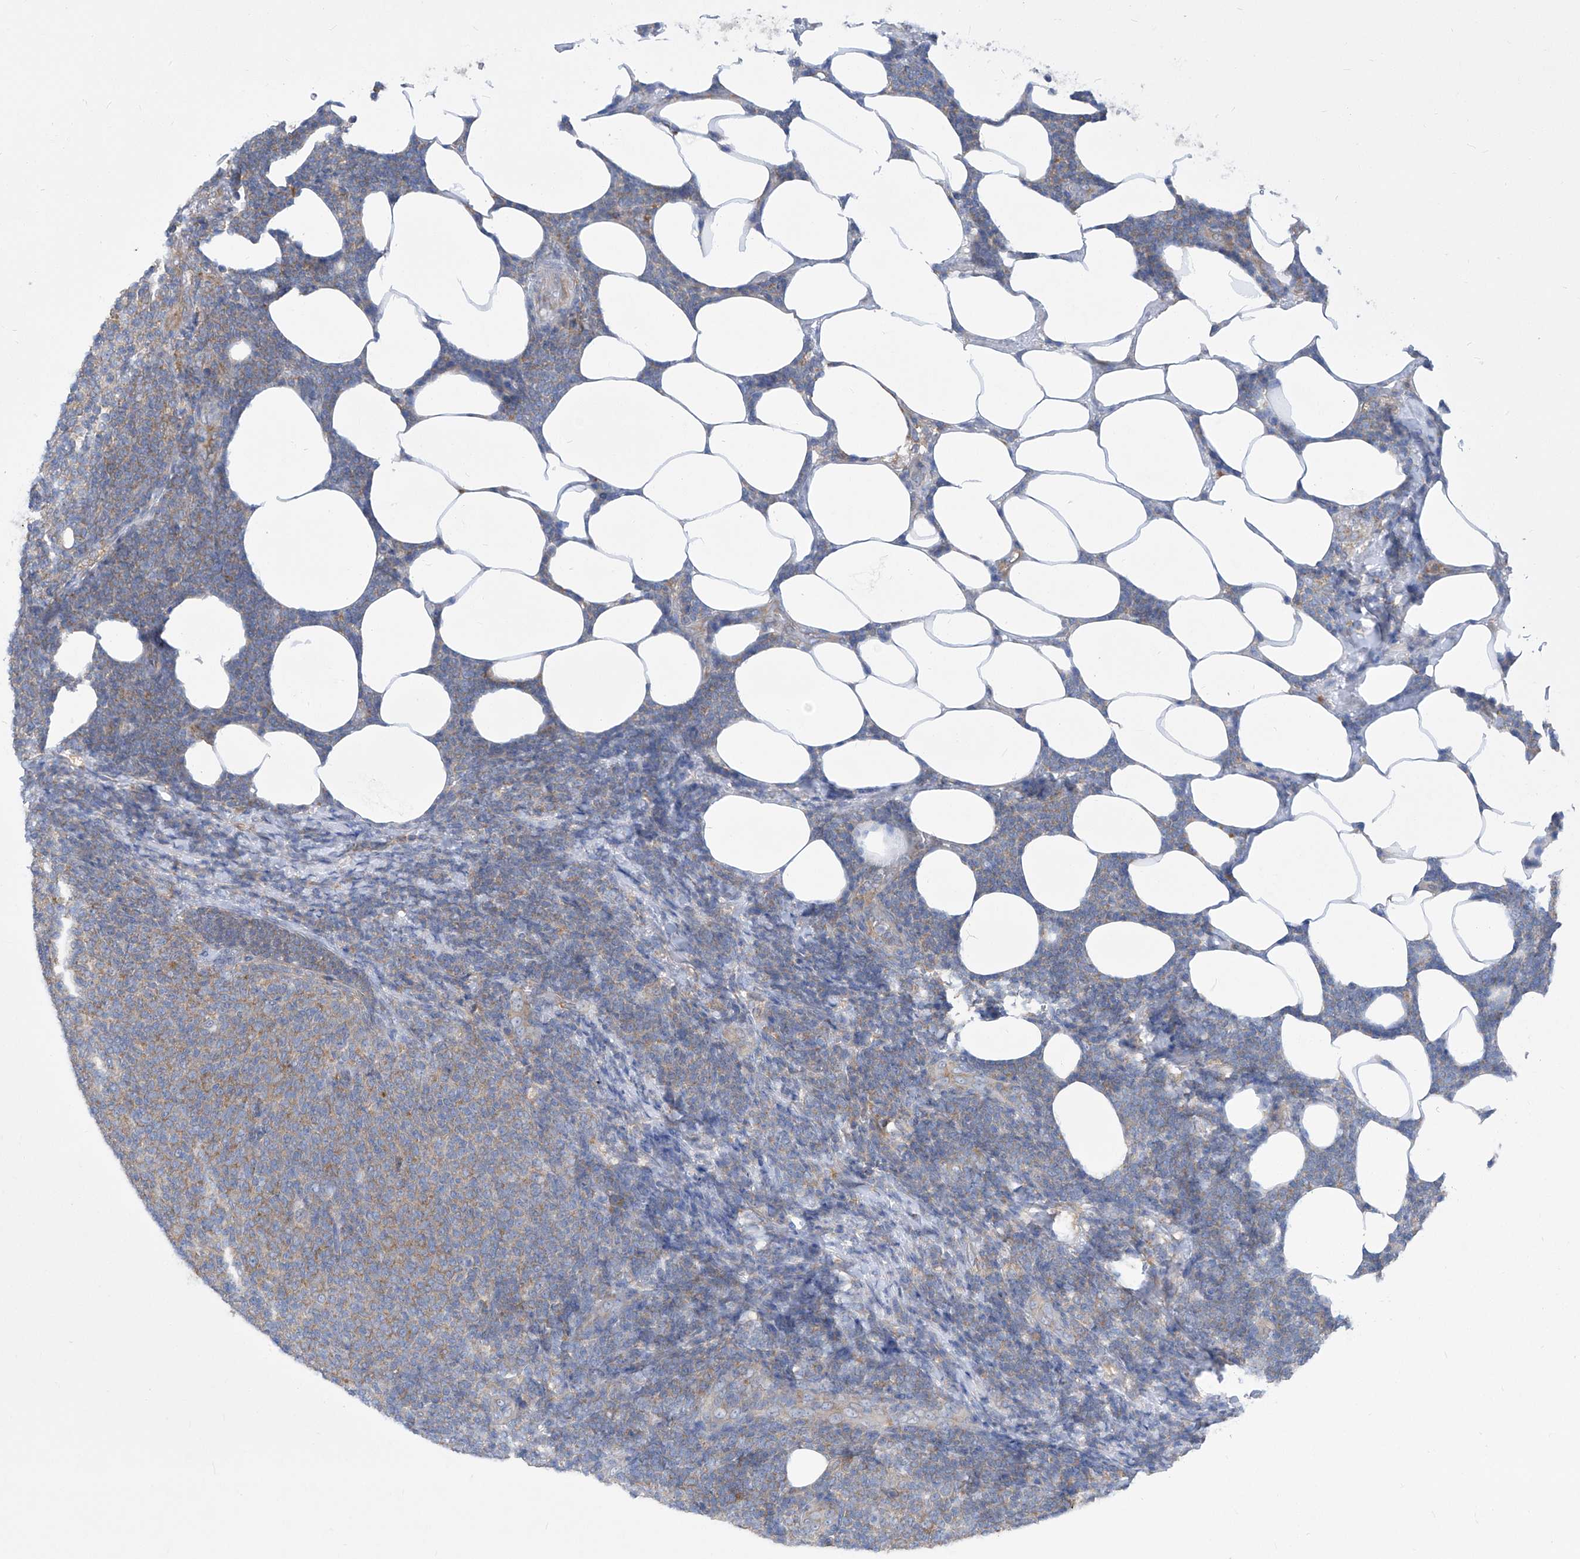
{"staining": {"intensity": "moderate", "quantity": "25%-75%", "location": "cytoplasmic/membranous"}, "tissue": "lymphoma", "cell_type": "Tumor cells", "image_type": "cancer", "snomed": [{"axis": "morphology", "description": "Malignant lymphoma, non-Hodgkin's type, Low grade"}, {"axis": "topography", "description": "Lymph node"}], "caption": "Immunohistochemistry staining of low-grade malignant lymphoma, non-Hodgkin's type, which shows medium levels of moderate cytoplasmic/membranous expression in approximately 25%-75% of tumor cells indicating moderate cytoplasmic/membranous protein staining. The staining was performed using DAB (3,3'-diaminobenzidine) (brown) for protein detection and nuclei were counterstained in hematoxylin (blue).", "gene": "EIF3M", "patient": {"sex": "male", "age": 66}}